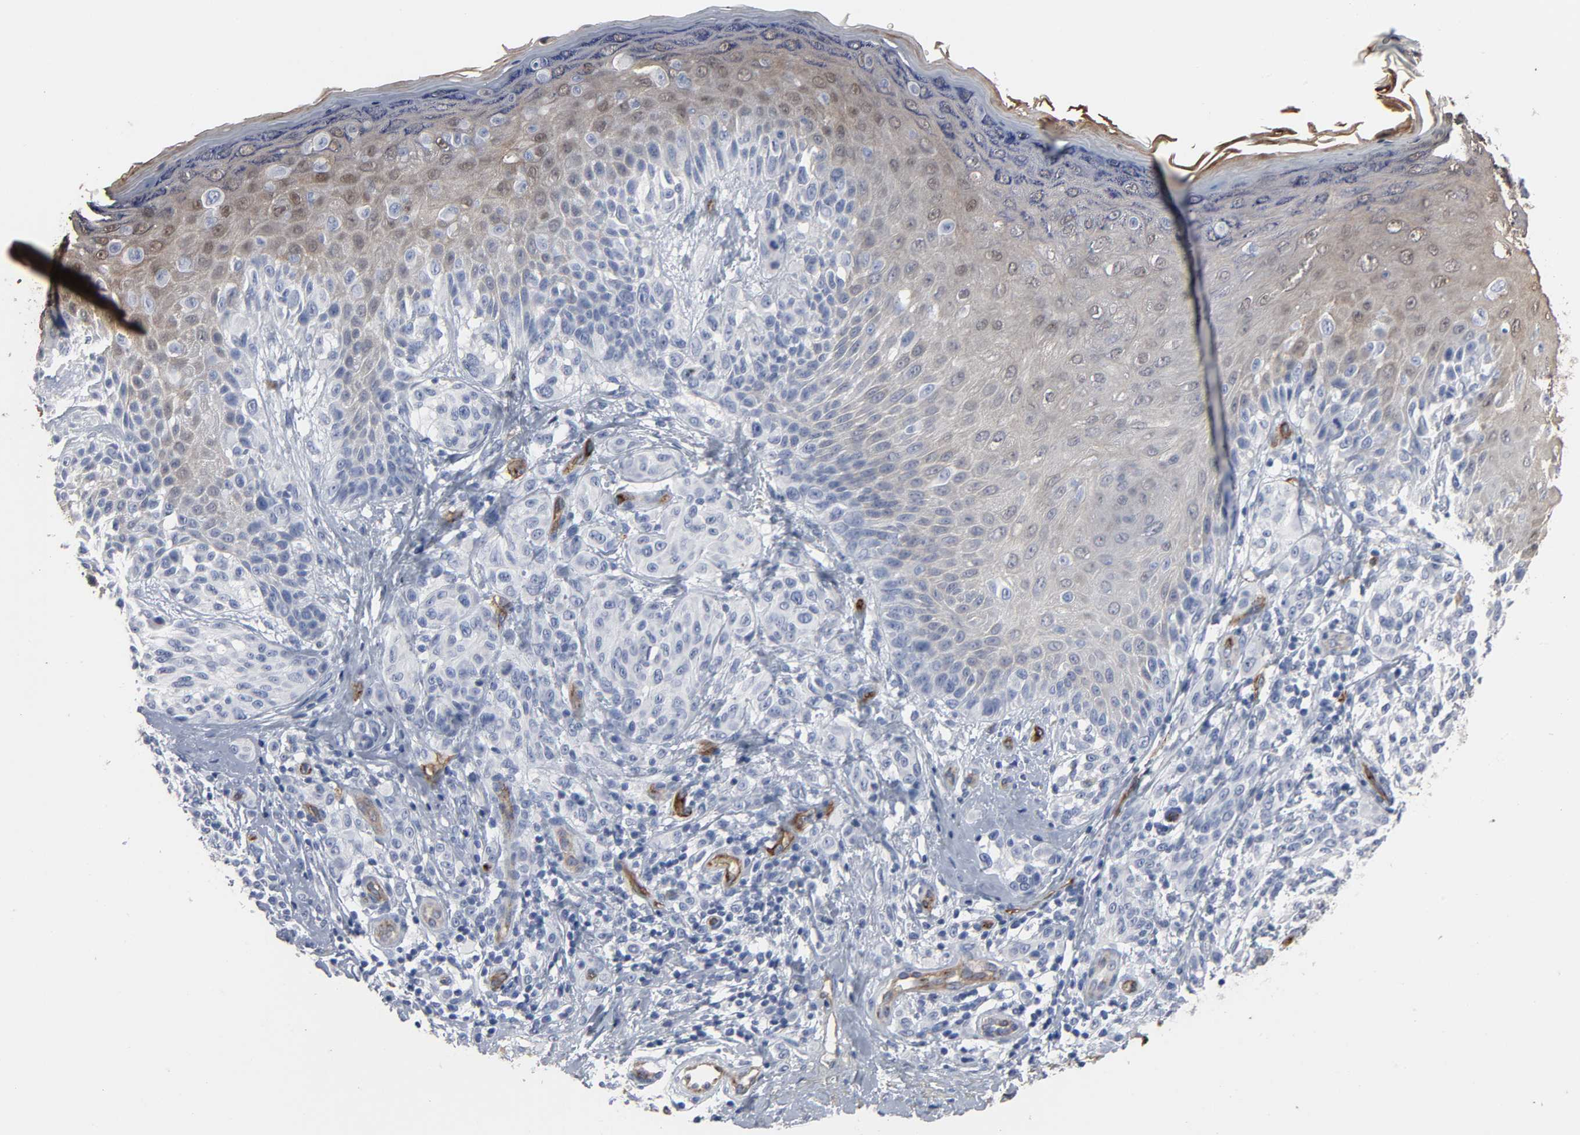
{"staining": {"intensity": "negative", "quantity": "none", "location": "none"}, "tissue": "melanoma", "cell_type": "Tumor cells", "image_type": "cancer", "snomed": [{"axis": "morphology", "description": "Malignant melanoma, NOS"}, {"axis": "topography", "description": "Skin"}], "caption": "DAB (3,3'-diaminobenzidine) immunohistochemical staining of malignant melanoma shows no significant expression in tumor cells.", "gene": "KDR", "patient": {"sex": "male", "age": 57}}